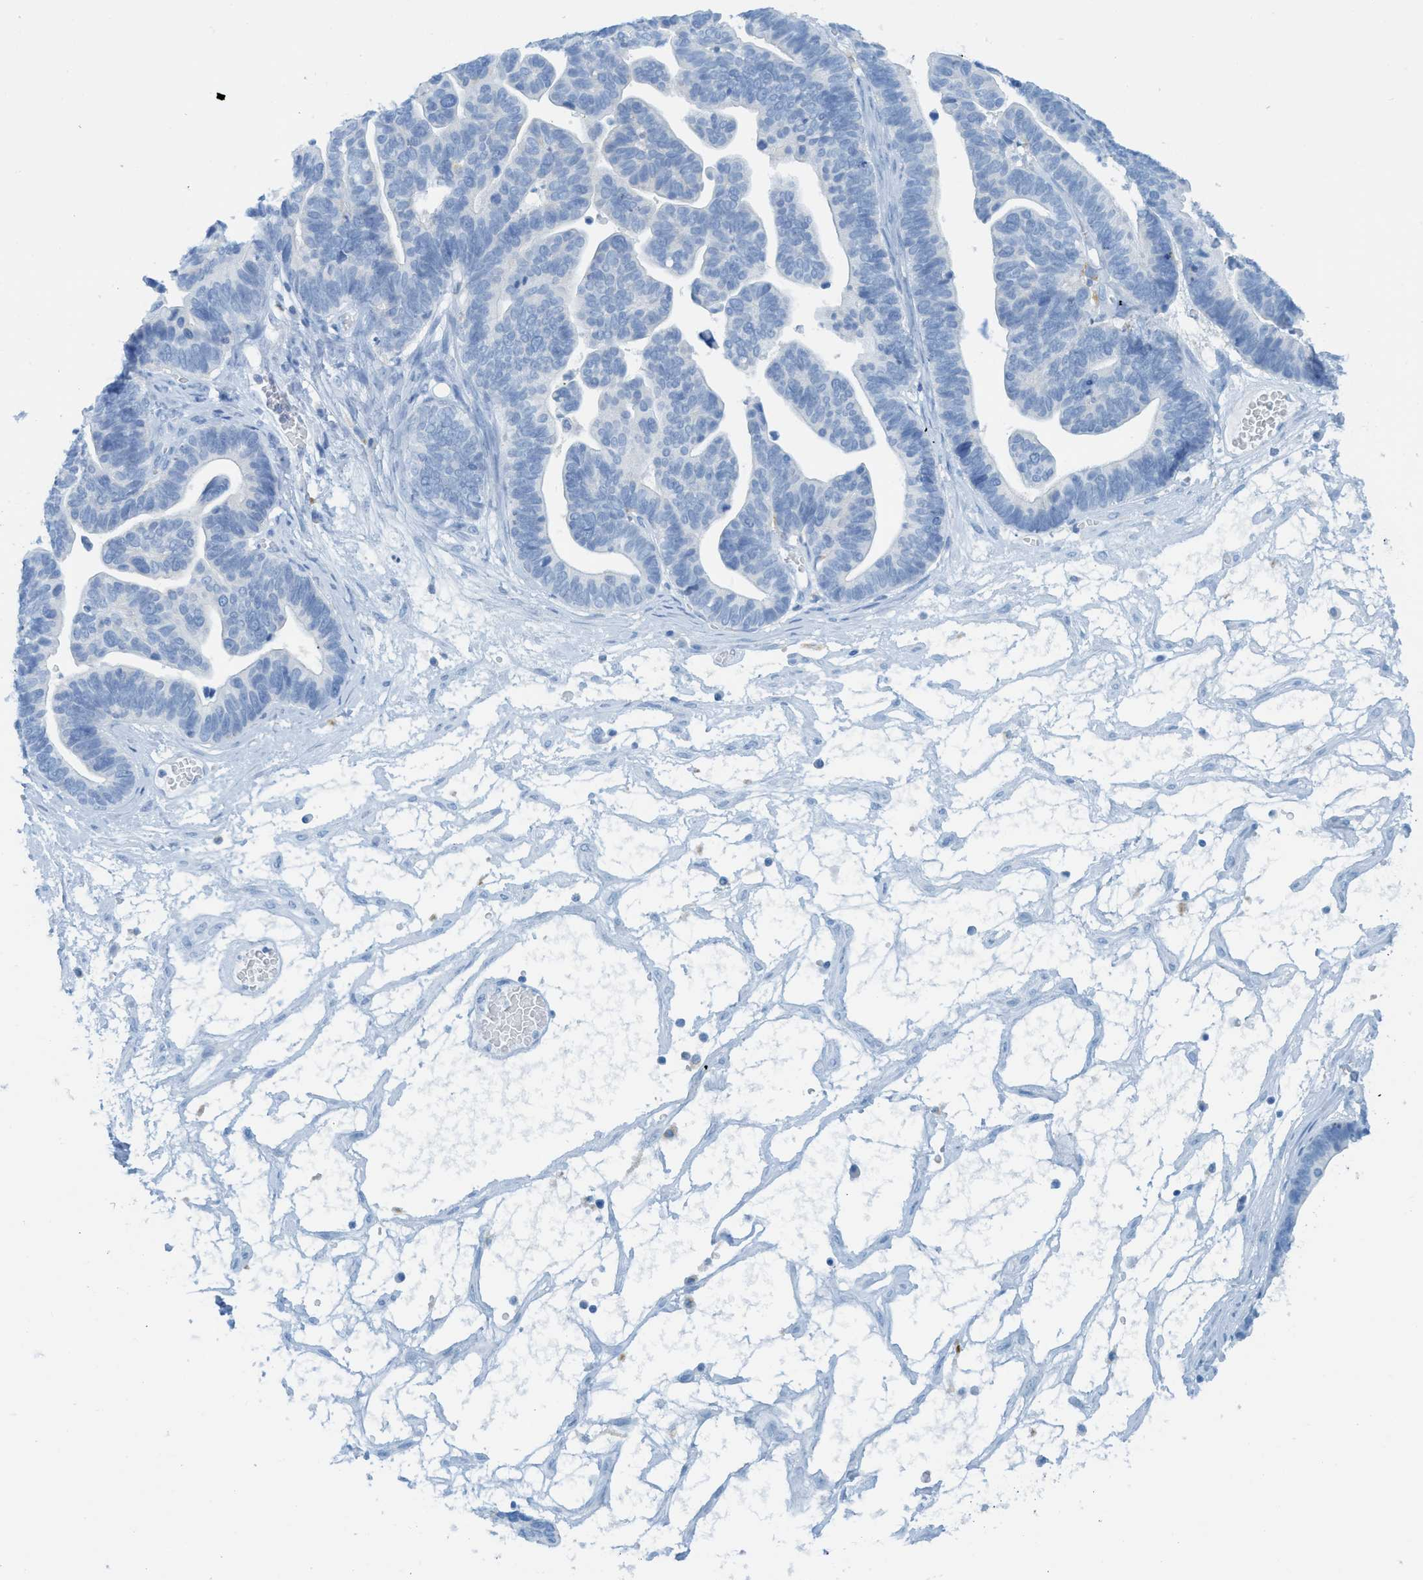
{"staining": {"intensity": "negative", "quantity": "none", "location": "none"}, "tissue": "ovarian cancer", "cell_type": "Tumor cells", "image_type": "cancer", "snomed": [{"axis": "morphology", "description": "Cystadenocarcinoma, serous, NOS"}, {"axis": "topography", "description": "Ovary"}], "caption": "Tumor cells show no significant protein expression in ovarian cancer (serous cystadenocarcinoma).", "gene": "C21orf62", "patient": {"sex": "female", "age": 56}}